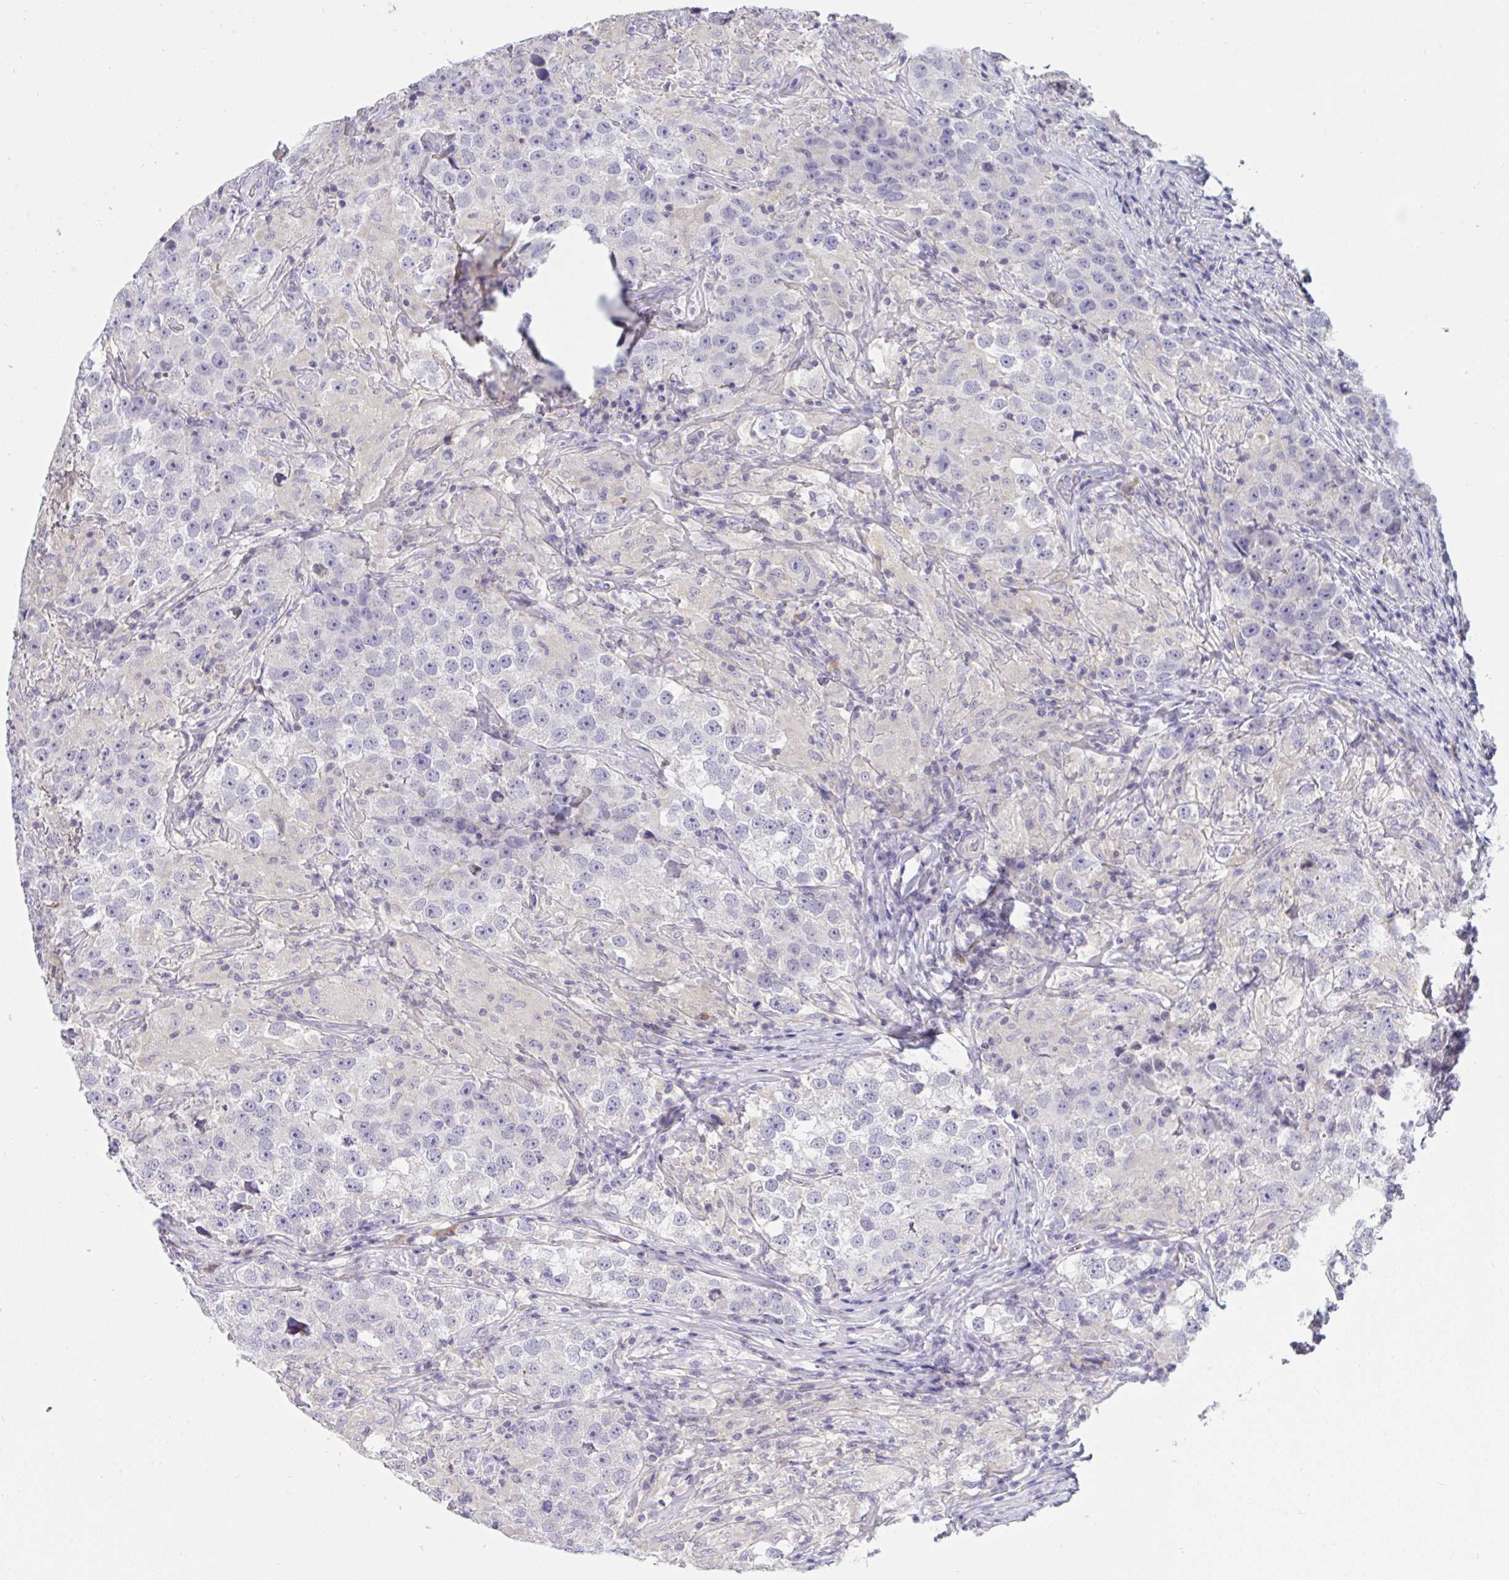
{"staining": {"intensity": "negative", "quantity": "none", "location": "none"}, "tissue": "testis cancer", "cell_type": "Tumor cells", "image_type": "cancer", "snomed": [{"axis": "morphology", "description": "Seminoma, NOS"}, {"axis": "topography", "description": "Testis"}], "caption": "Immunohistochemistry image of neoplastic tissue: testis seminoma stained with DAB (3,3'-diaminobenzidine) displays no significant protein expression in tumor cells.", "gene": "TMEM41A", "patient": {"sex": "male", "age": 46}}